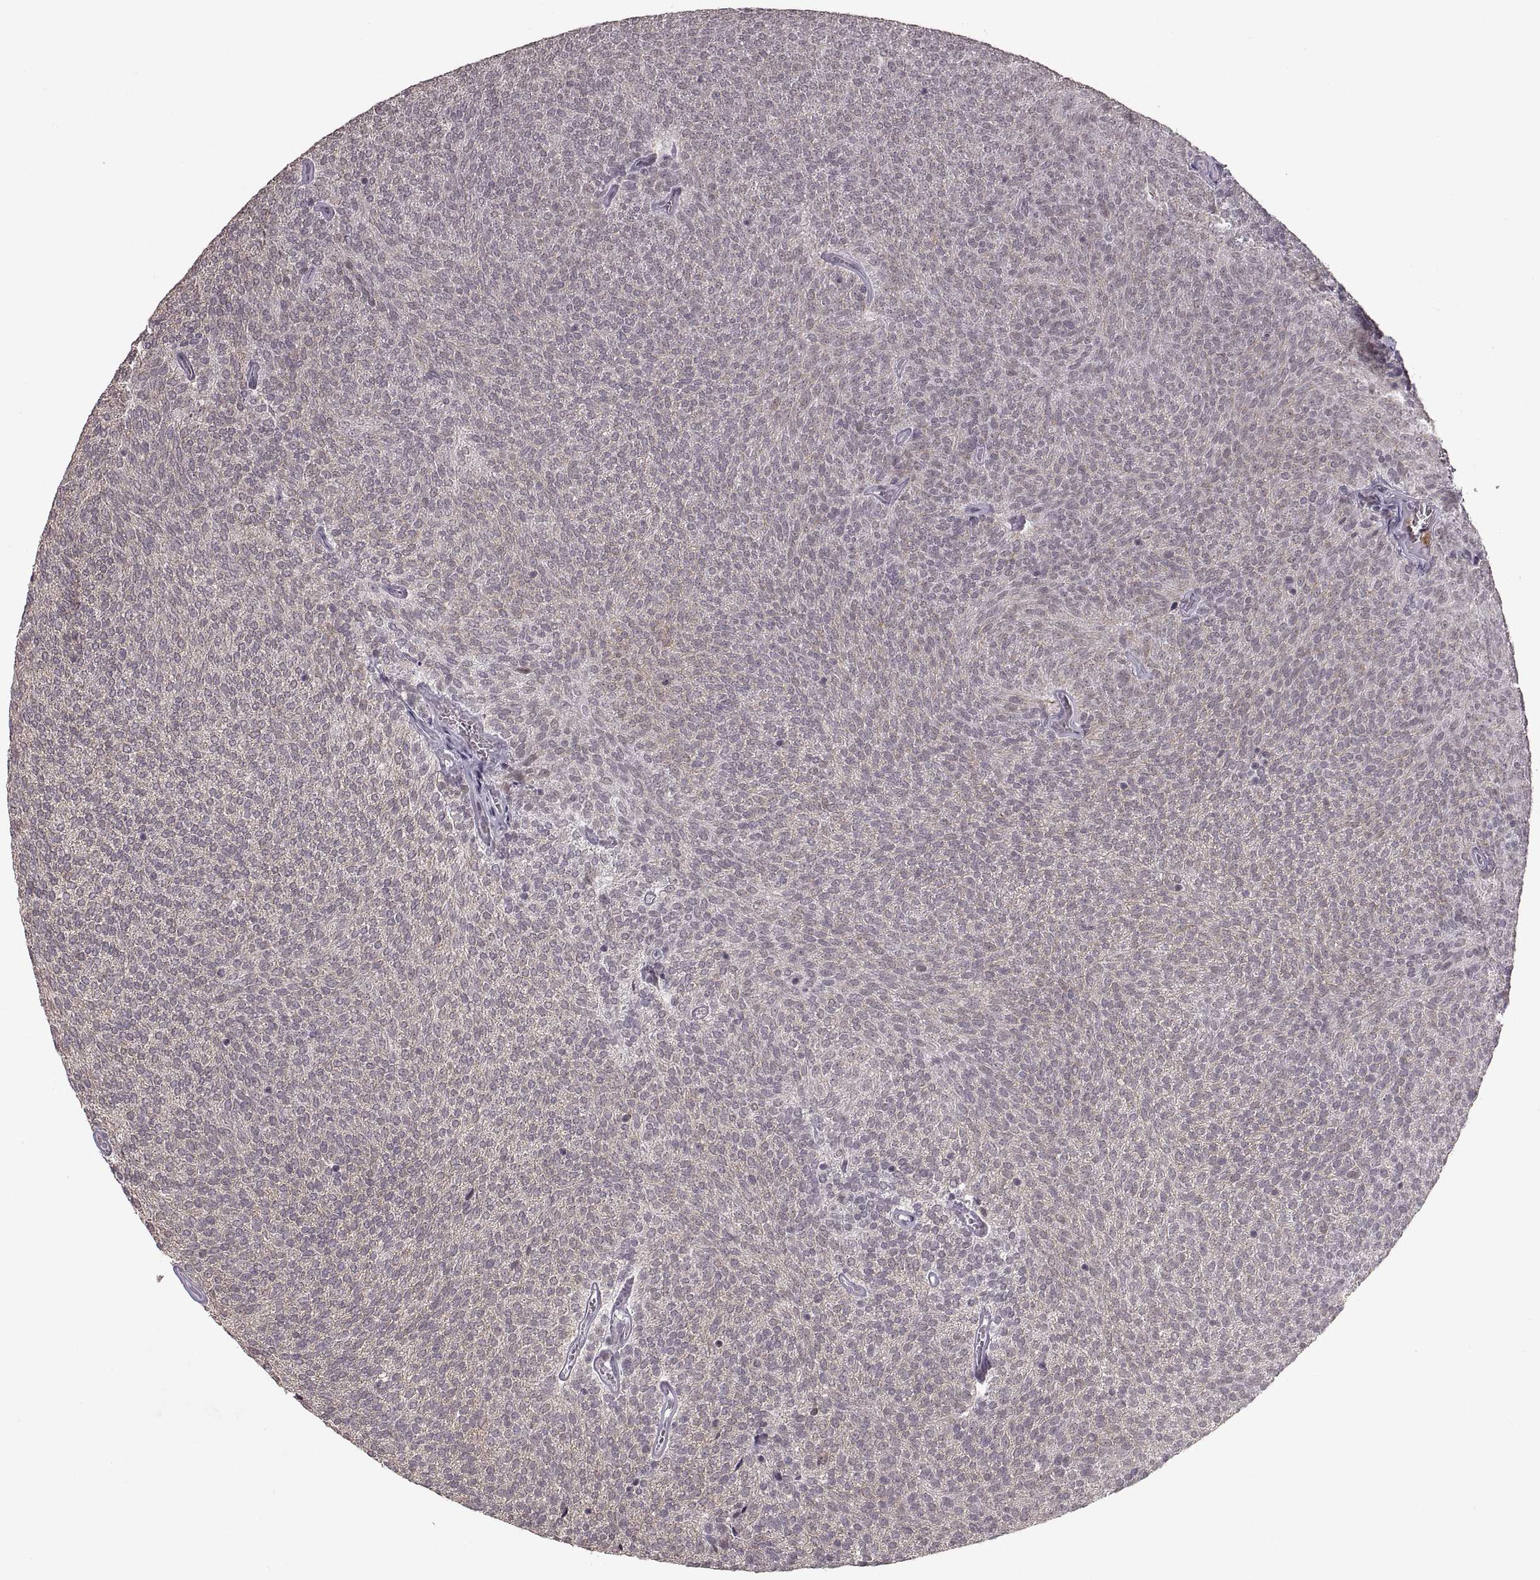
{"staining": {"intensity": "negative", "quantity": "none", "location": "none"}, "tissue": "urothelial cancer", "cell_type": "Tumor cells", "image_type": "cancer", "snomed": [{"axis": "morphology", "description": "Urothelial carcinoma, Low grade"}, {"axis": "topography", "description": "Urinary bladder"}], "caption": "Tumor cells are negative for protein expression in human low-grade urothelial carcinoma. (DAB immunohistochemistry, high magnification).", "gene": "PALS1", "patient": {"sex": "male", "age": 77}}